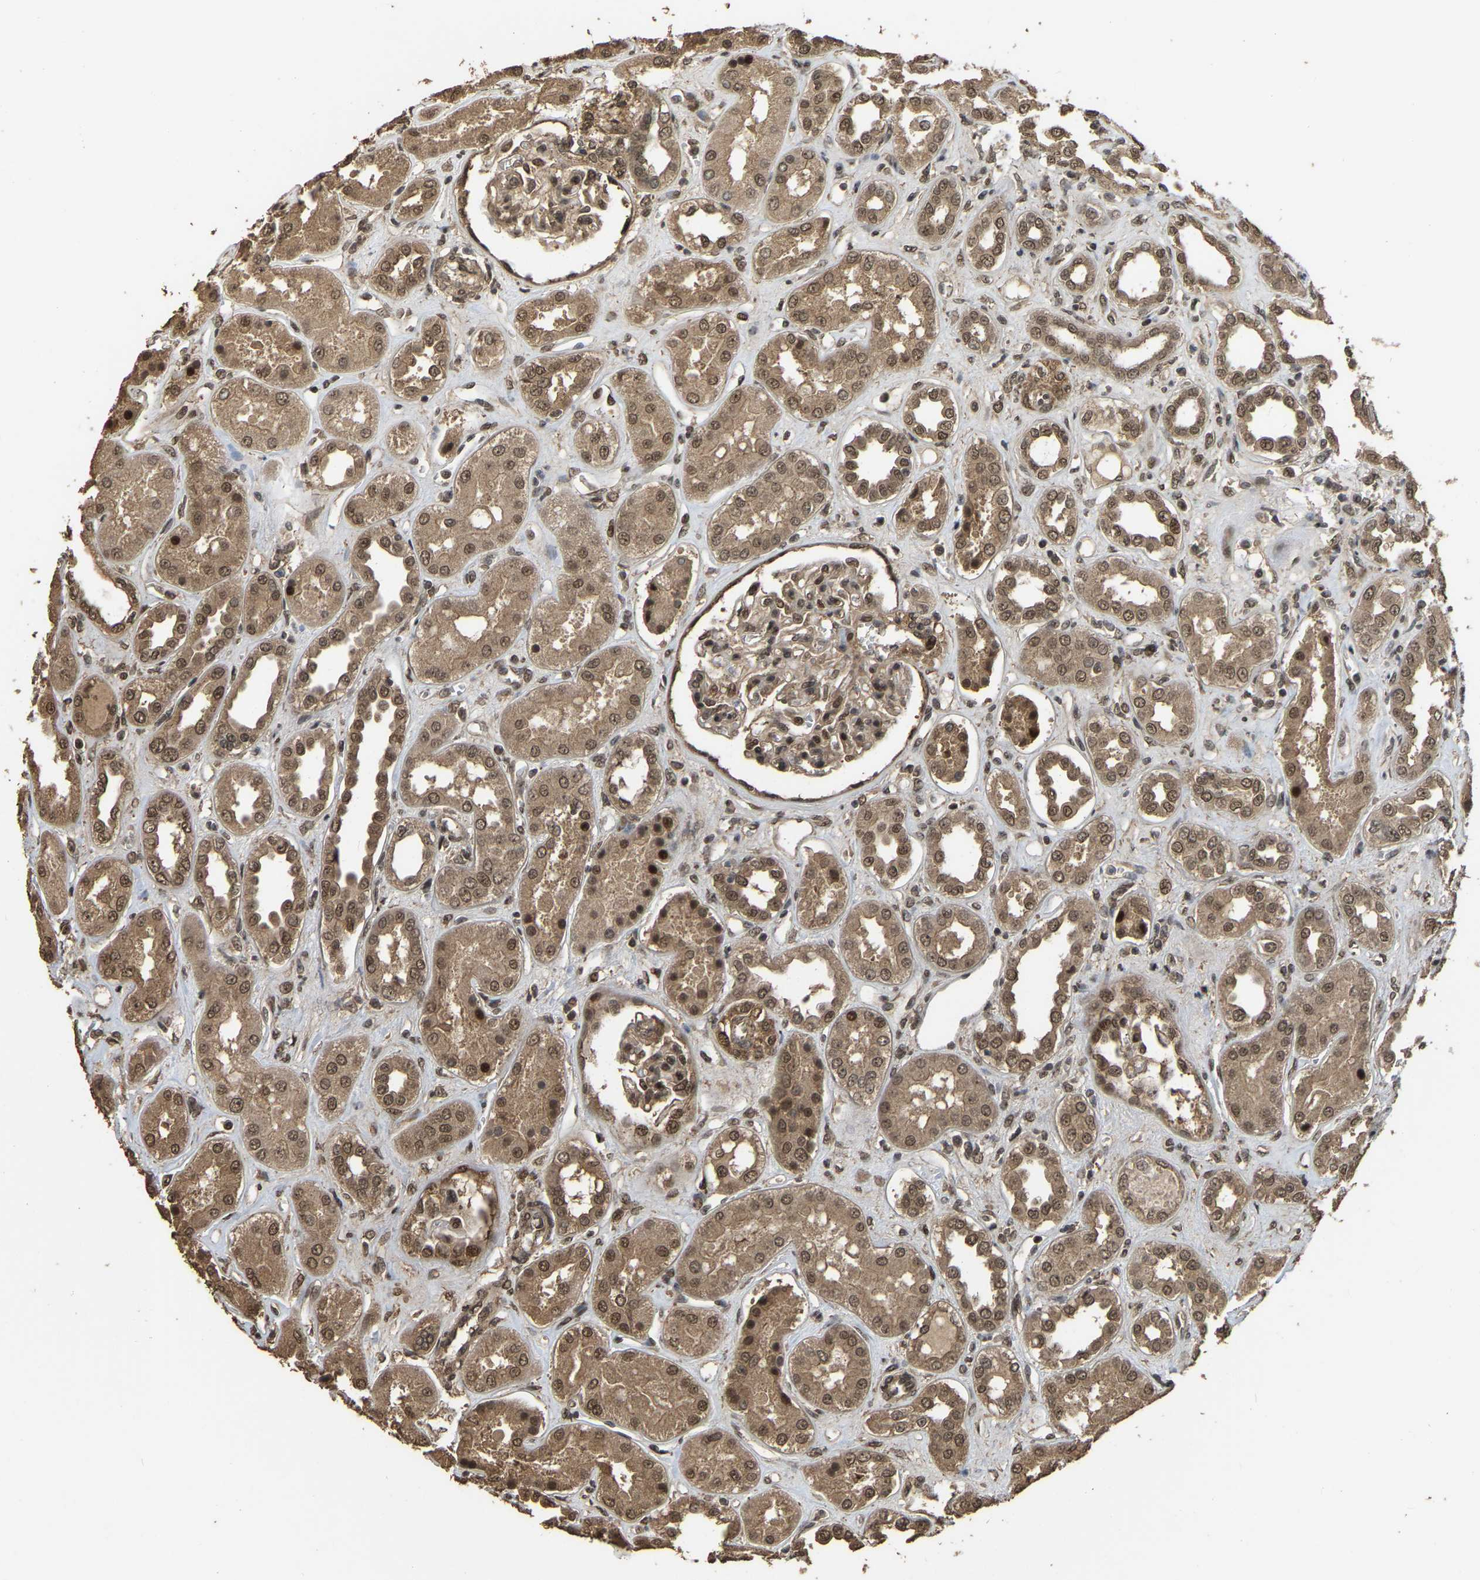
{"staining": {"intensity": "moderate", "quantity": ">75%", "location": "cytoplasmic/membranous,nuclear"}, "tissue": "kidney", "cell_type": "Cells in glomeruli", "image_type": "normal", "snomed": [{"axis": "morphology", "description": "Normal tissue, NOS"}, {"axis": "topography", "description": "Kidney"}], "caption": "Cells in glomeruli reveal medium levels of moderate cytoplasmic/membranous,nuclear staining in approximately >75% of cells in normal human kidney.", "gene": "ARHGAP23", "patient": {"sex": "male", "age": 59}}